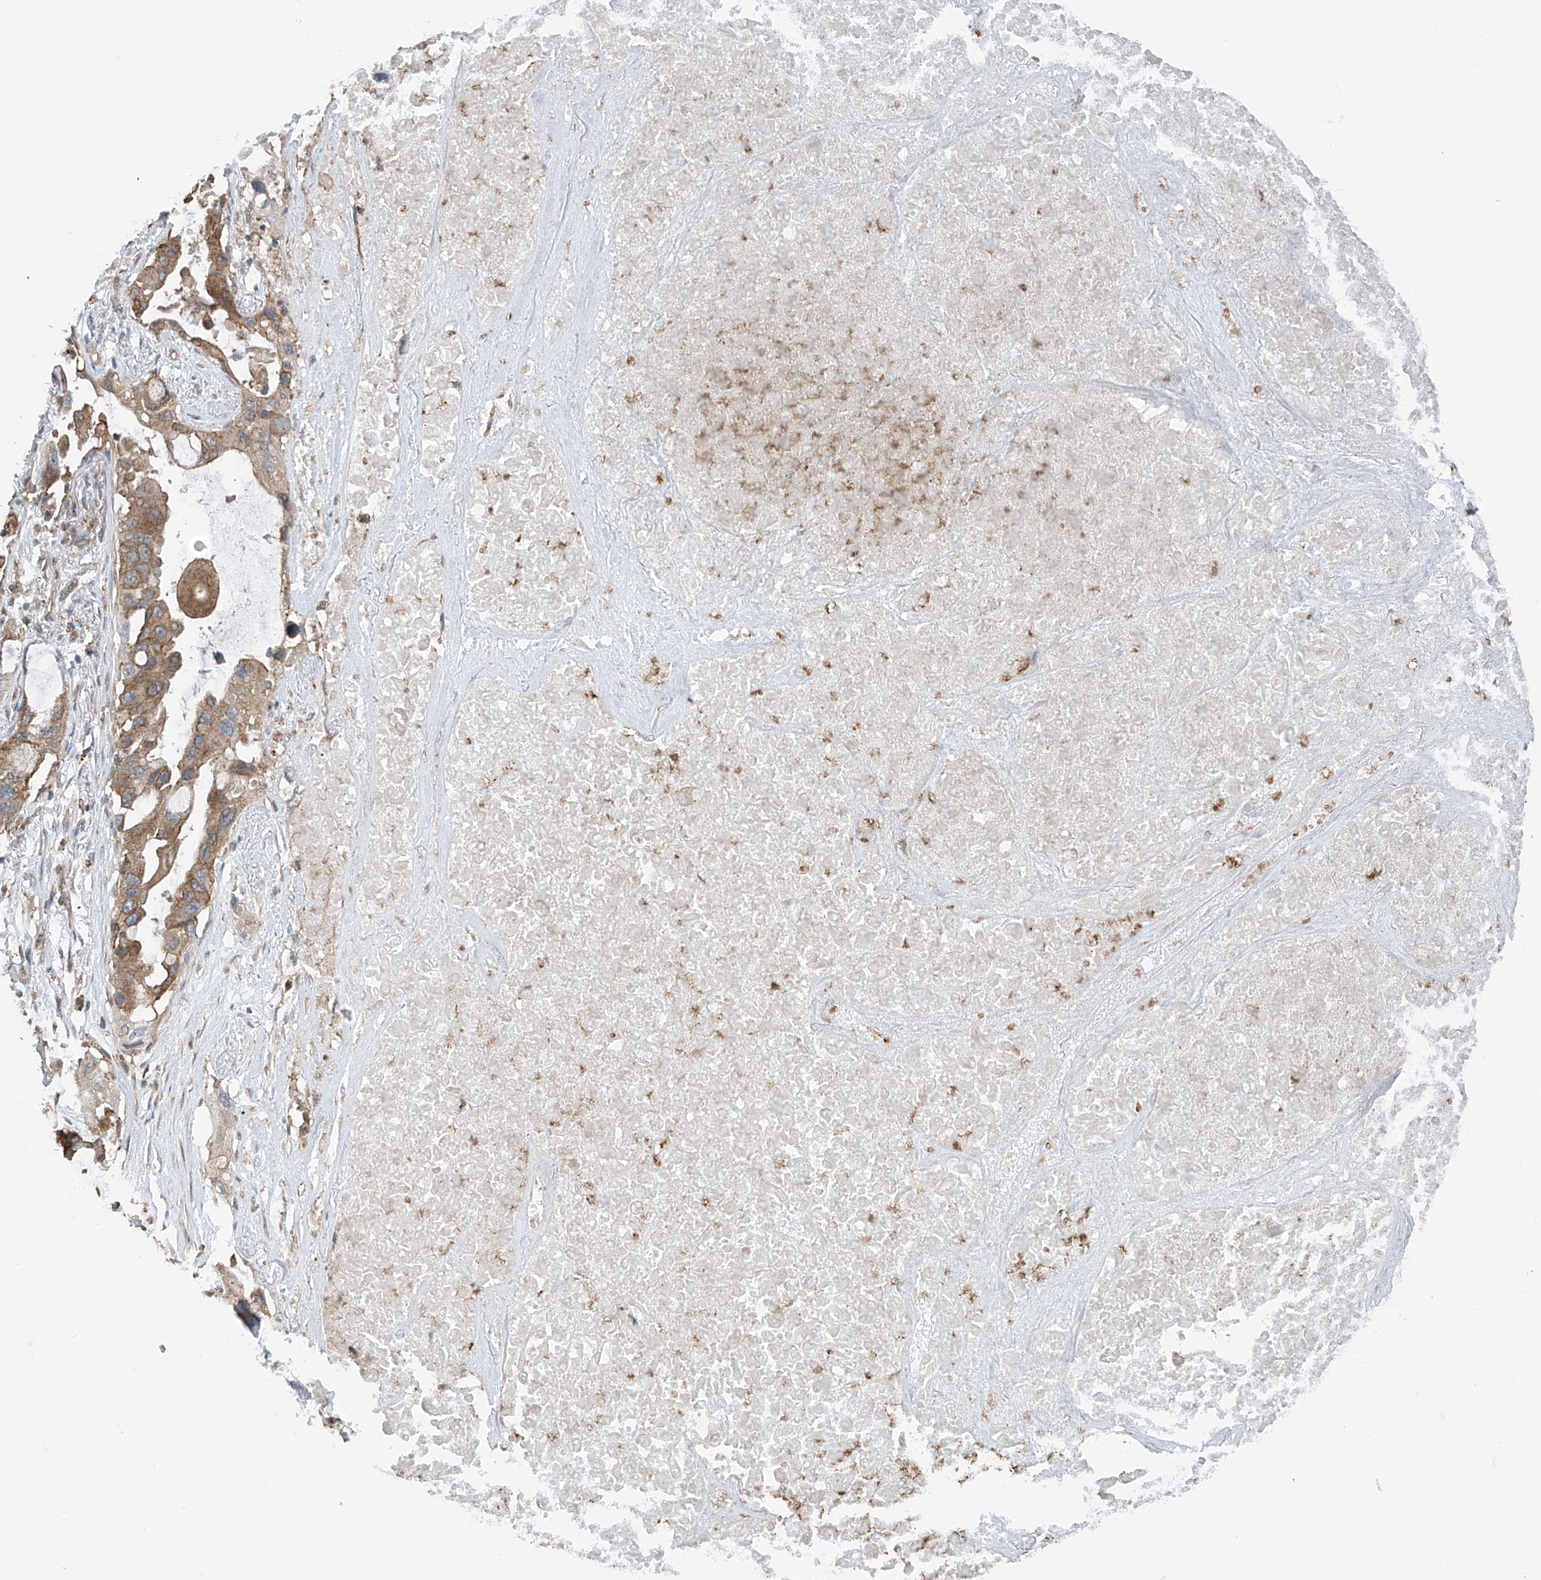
{"staining": {"intensity": "moderate", "quantity": ">75%", "location": "cytoplasmic/membranous"}, "tissue": "lung cancer", "cell_type": "Tumor cells", "image_type": "cancer", "snomed": [{"axis": "morphology", "description": "Squamous cell carcinoma, NOS"}, {"axis": "topography", "description": "Lung"}], "caption": "This photomicrograph shows immunohistochemistry staining of lung cancer, with medium moderate cytoplasmic/membranous staining in approximately >75% of tumor cells.", "gene": "ZNF189", "patient": {"sex": "female", "age": 73}}